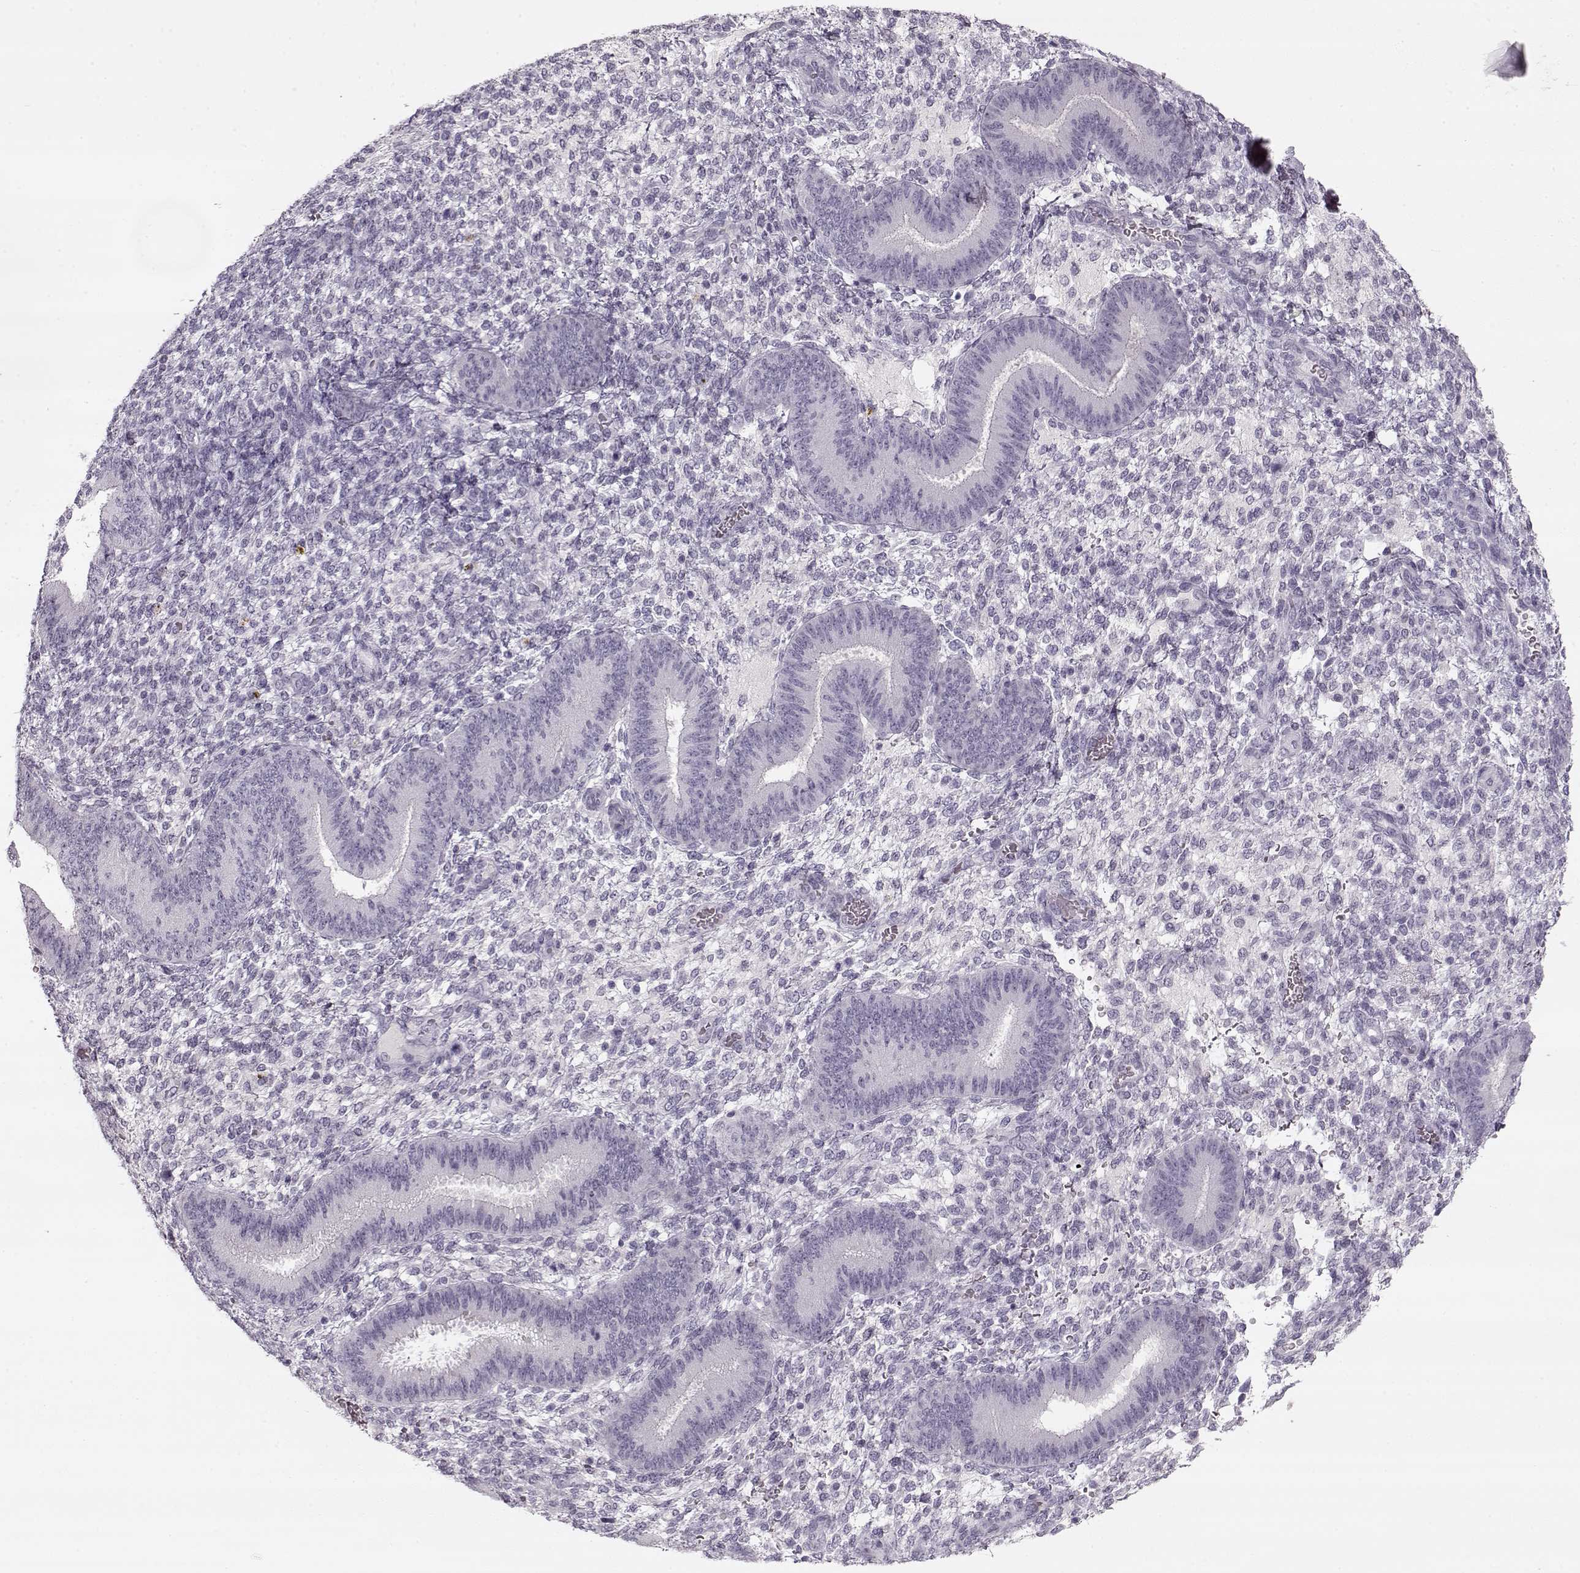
{"staining": {"intensity": "negative", "quantity": "none", "location": "none"}, "tissue": "endometrium", "cell_type": "Cells in endometrial stroma", "image_type": "normal", "snomed": [{"axis": "morphology", "description": "Normal tissue, NOS"}, {"axis": "topography", "description": "Endometrium"}], "caption": "This image is of benign endometrium stained with immunohistochemistry (IHC) to label a protein in brown with the nuclei are counter-stained blue. There is no staining in cells in endometrial stroma.", "gene": "PNMT", "patient": {"sex": "female", "age": 39}}